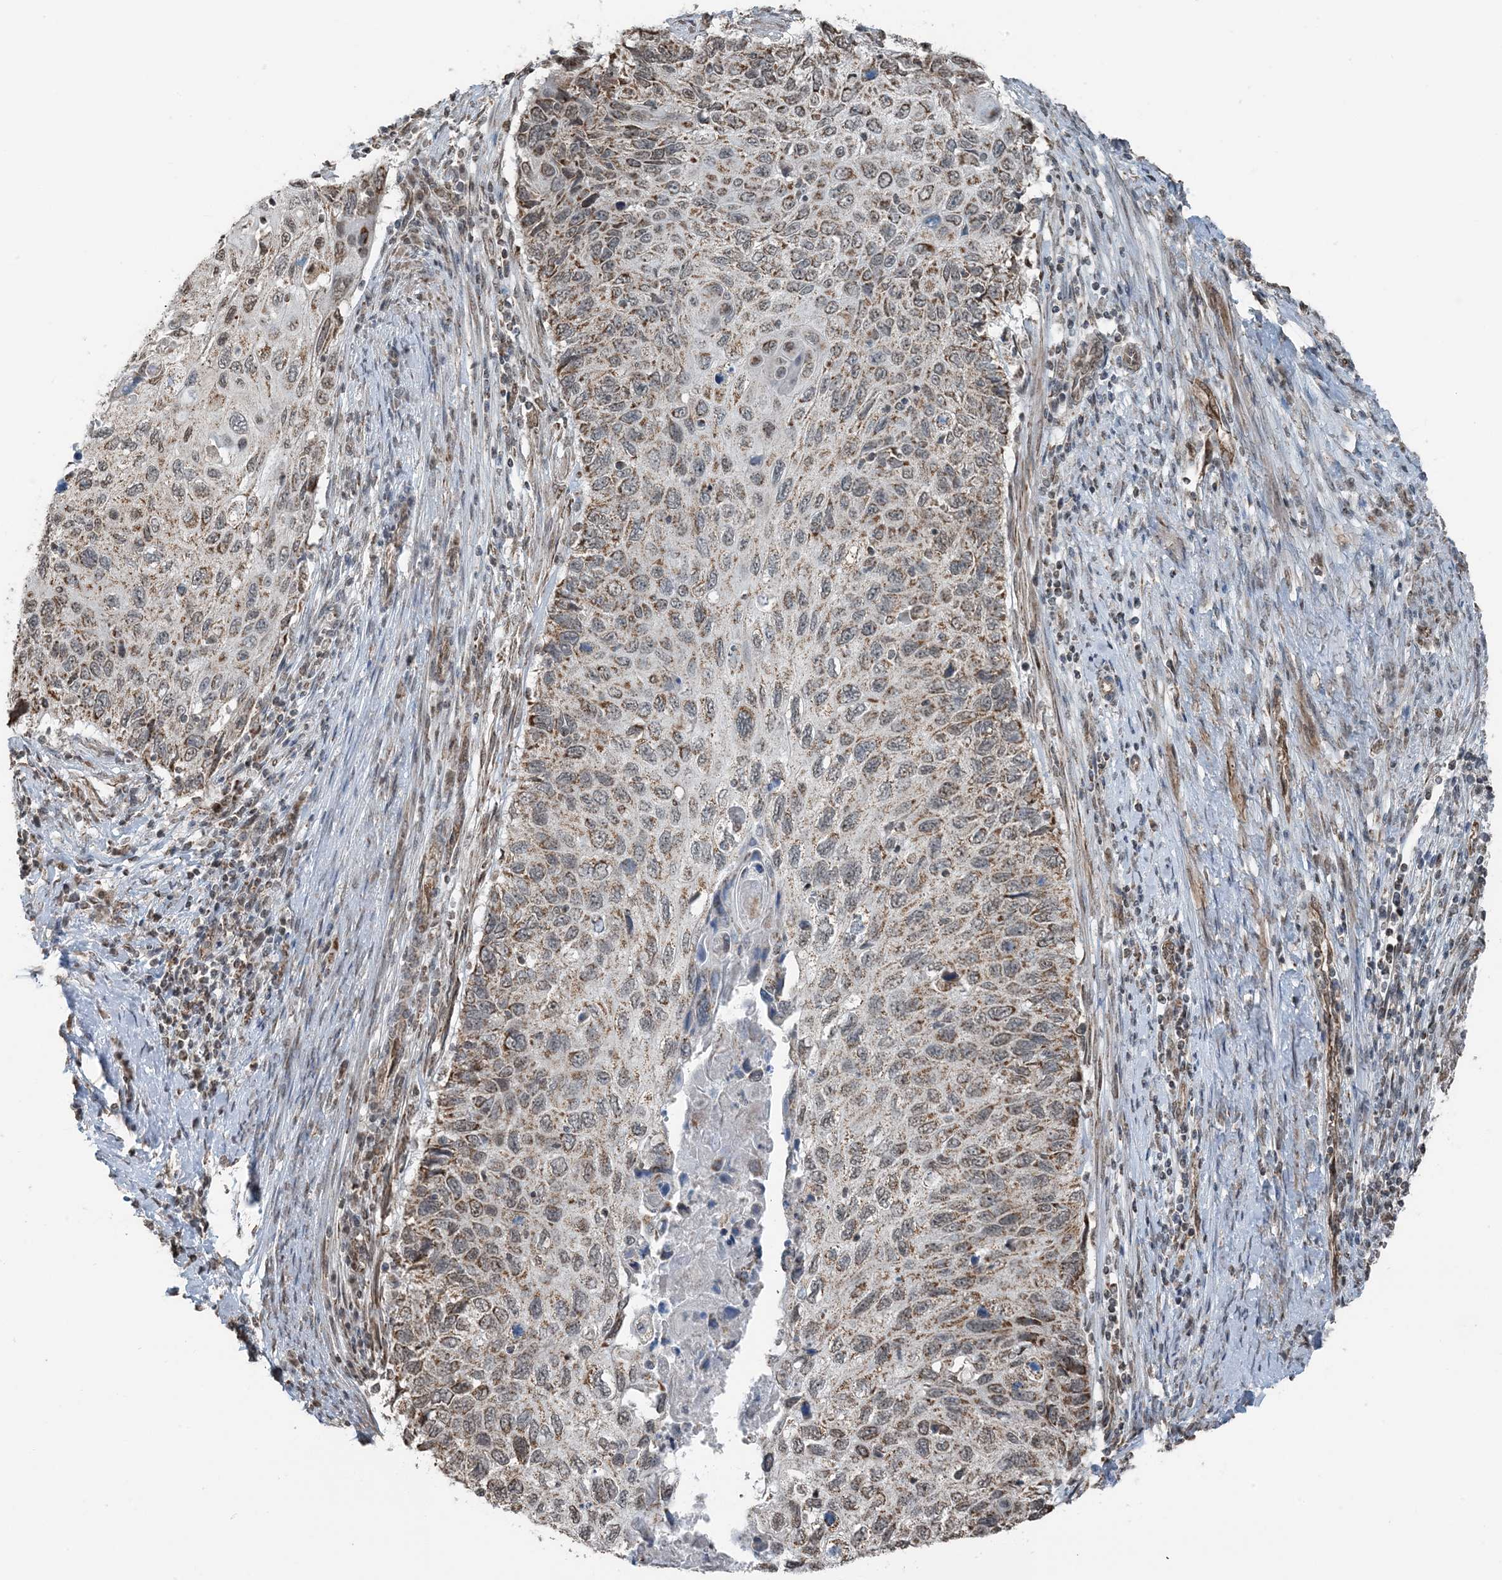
{"staining": {"intensity": "moderate", "quantity": ">75%", "location": "cytoplasmic/membranous"}, "tissue": "cervical cancer", "cell_type": "Tumor cells", "image_type": "cancer", "snomed": [{"axis": "morphology", "description": "Squamous cell carcinoma, NOS"}, {"axis": "topography", "description": "Cervix"}], "caption": "Moderate cytoplasmic/membranous expression for a protein is present in about >75% of tumor cells of squamous cell carcinoma (cervical) using immunohistochemistry.", "gene": "PILRB", "patient": {"sex": "female", "age": 70}}